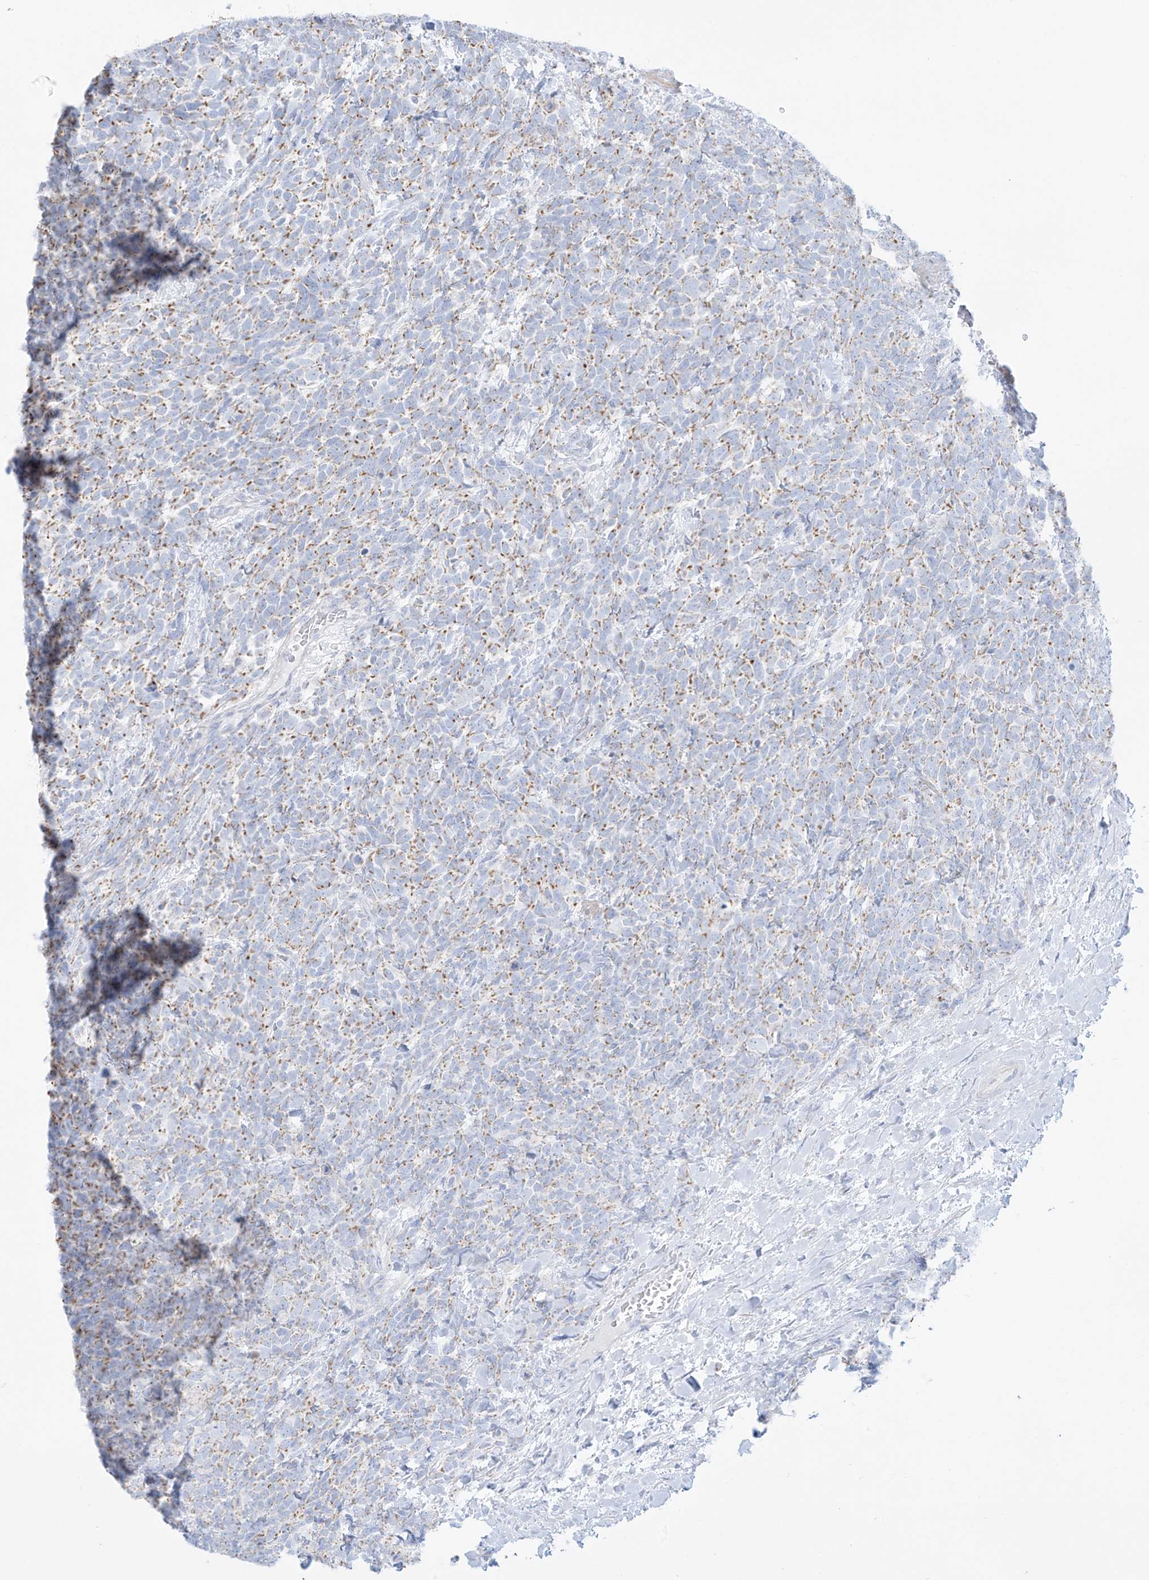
{"staining": {"intensity": "weak", "quantity": "25%-75%", "location": "cytoplasmic/membranous"}, "tissue": "urothelial cancer", "cell_type": "Tumor cells", "image_type": "cancer", "snomed": [{"axis": "morphology", "description": "Urothelial carcinoma, High grade"}, {"axis": "topography", "description": "Urinary bladder"}], "caption": "Tumor cells exhibit low levels of weak cytoplasmic/membranous expression in about 25%-75% of cells in urothelial cancer.", "gene": "SLC26A3", "patient": {"sex": "female", "age": 82}}